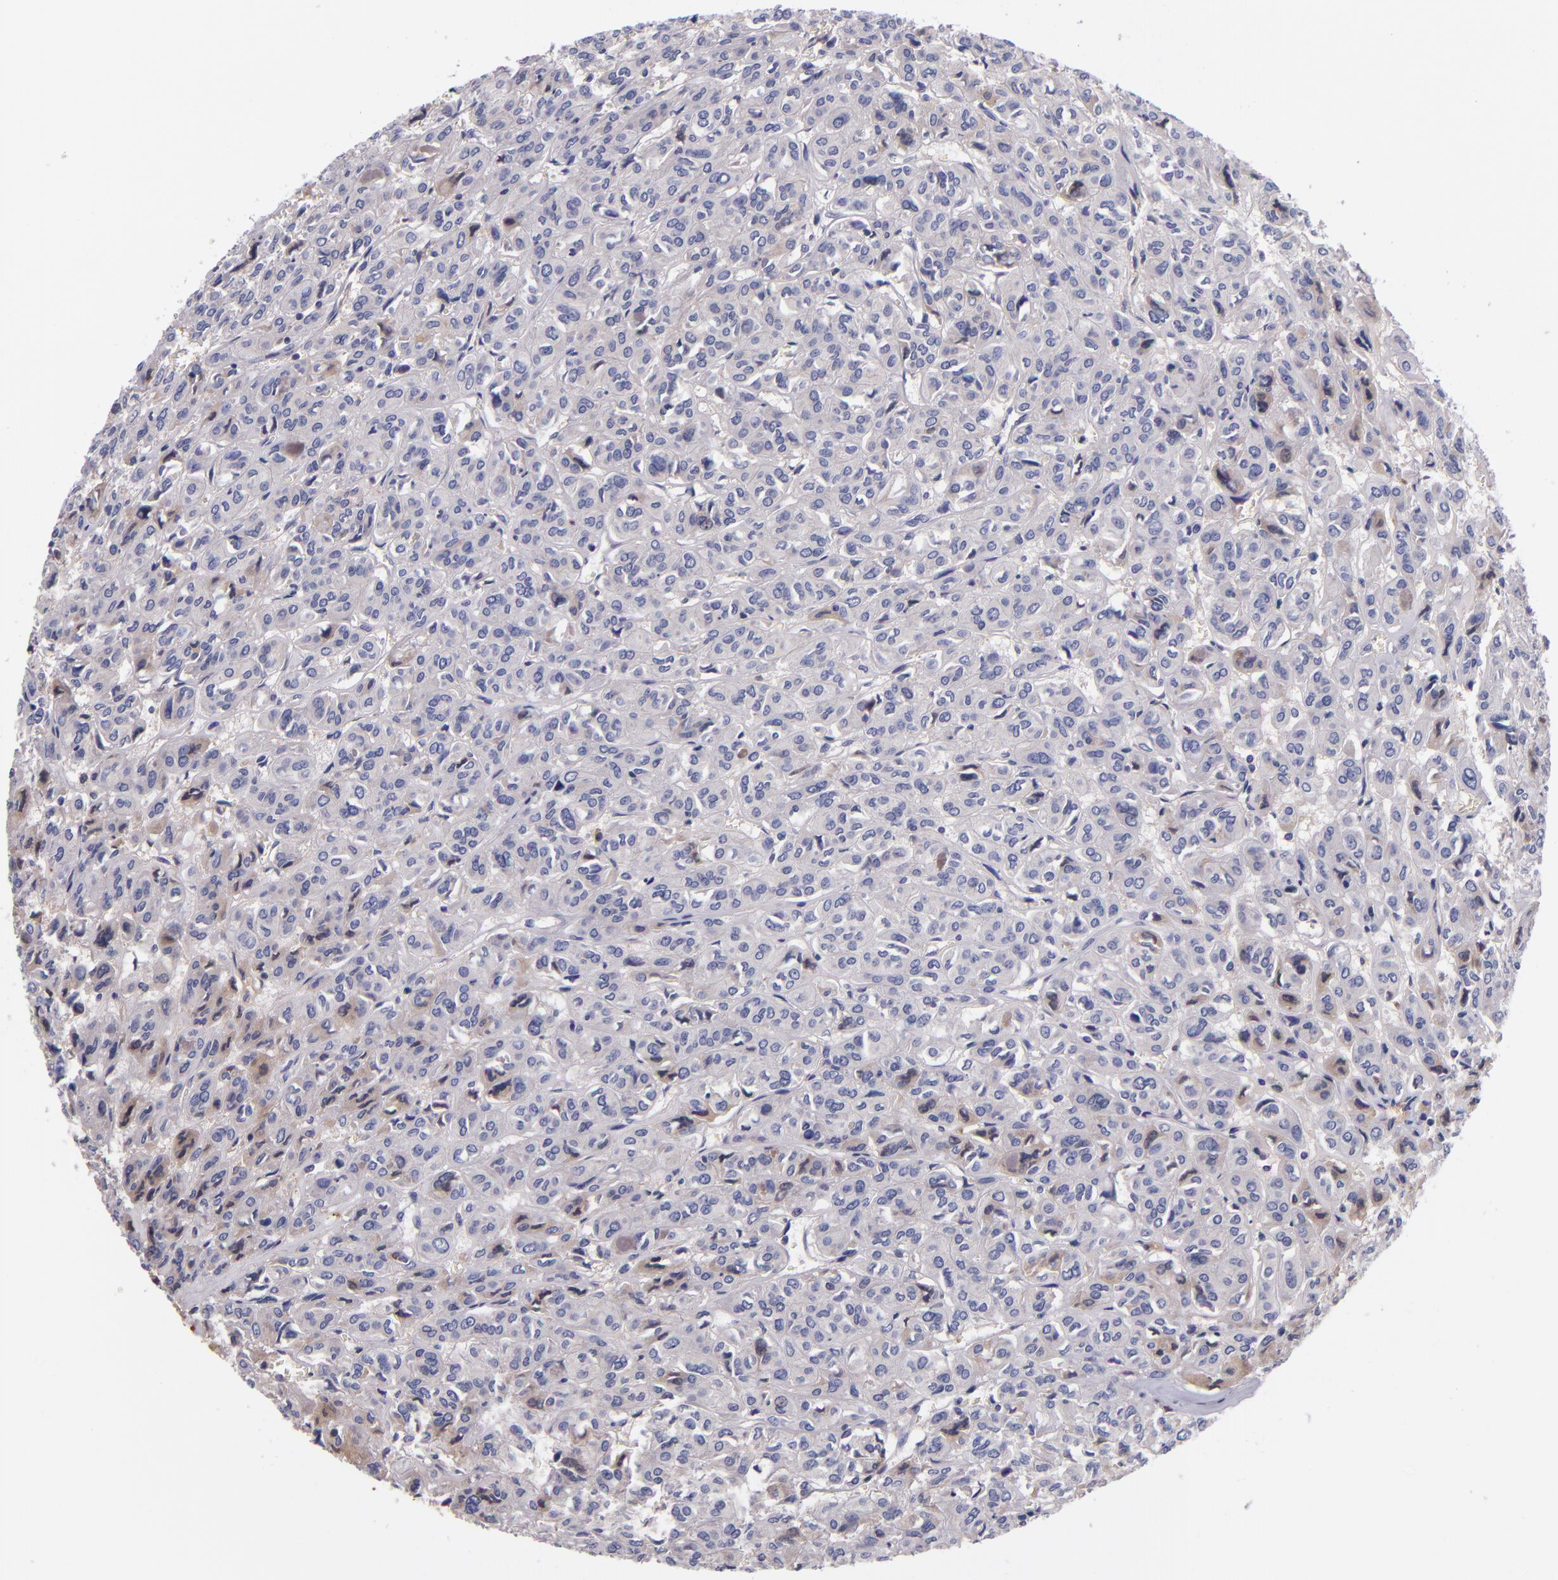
{"staining": {"intensity": "weak", "quantity": ">75%", "location": "cytoplasmic/membranous"}, "tissue": "thyroid cancer", "cell_type": "Tumor cells", "image_type": "cancer", "snomed": [{"axis": "morphology", "description": "Follicular adenoma carcinoma, NOS"}, {"axis": "topography", "description": "Thyroid gland"}], "caption": "There is low levels of weak cytoplasmic/membranous positivity in tumor cells of thyroid cancer, as demonstrated by immunohistochemical staining (brown color).", "gene": "RBP4", "patient": {"sex": "female", "age": 71}}